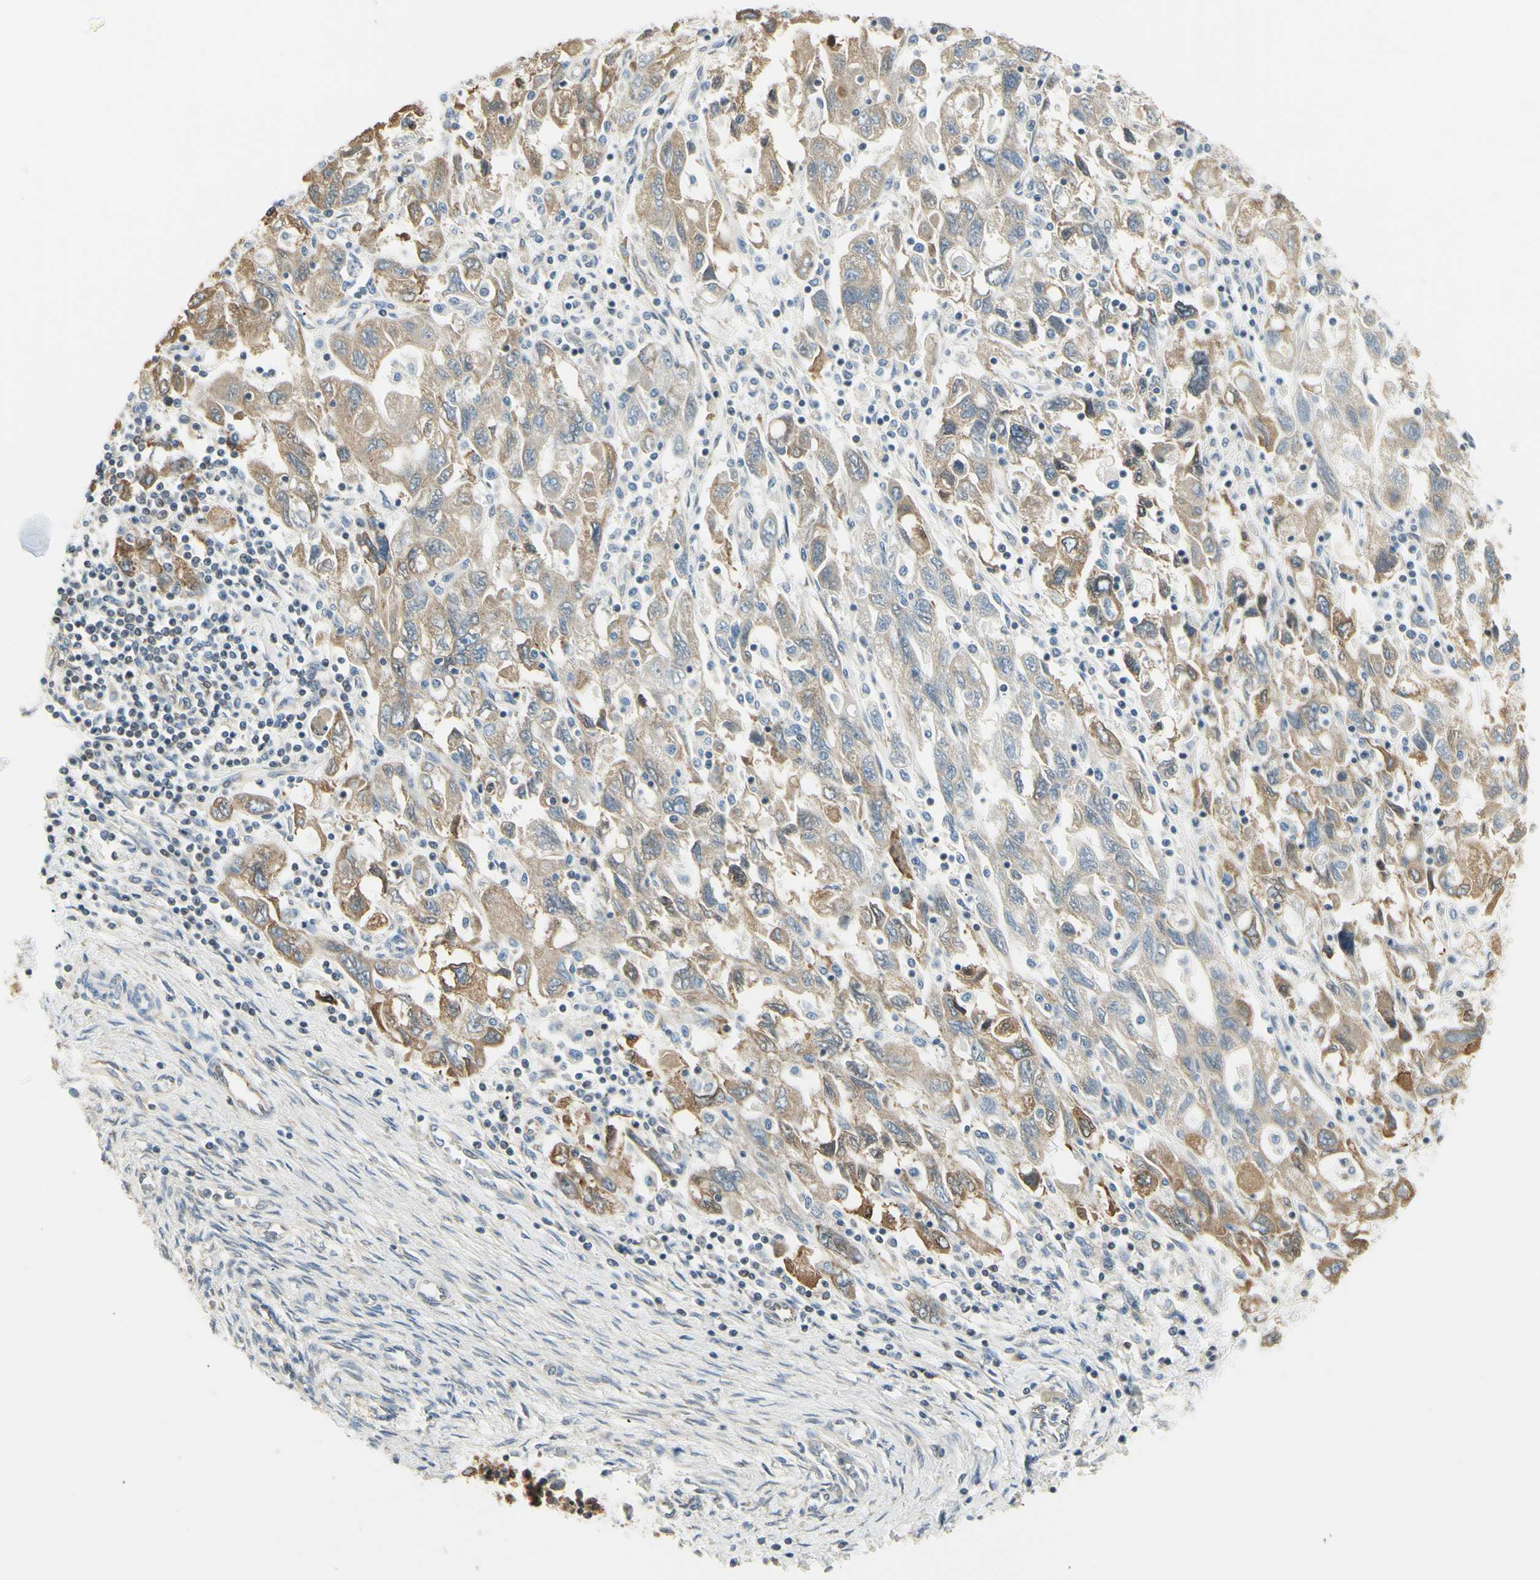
{"staining": {"intensity": "weak", "quantity": "25%-75%", "location": "cytoplasmic/membranous"}, "tissue": "ovarian cancer", "cell_type": "Tumor cells", "image_type": "cancer", "snomed": [{"axis": "morphology", "description": "Carcinoma, NOS"}, {"axis": "morphology", "description": "Cystadenocarcinoma, serous, NOS"}, {"axis": "topography", "description": "Ovary"}], "caption": "Immunohistochemistry micrograph of neoplastic tissue: ovarian serous cystadenocarcinoma stained using immunohistochemistry demonstrates low levels of weak protein expression localized specifically in the cytoplasmic/membranous of tumor cells, appearing as a cytoplasmic/membranous brown color.", "gene": "IGDCC4", "patient": {"sex": "female", "age": 69}}